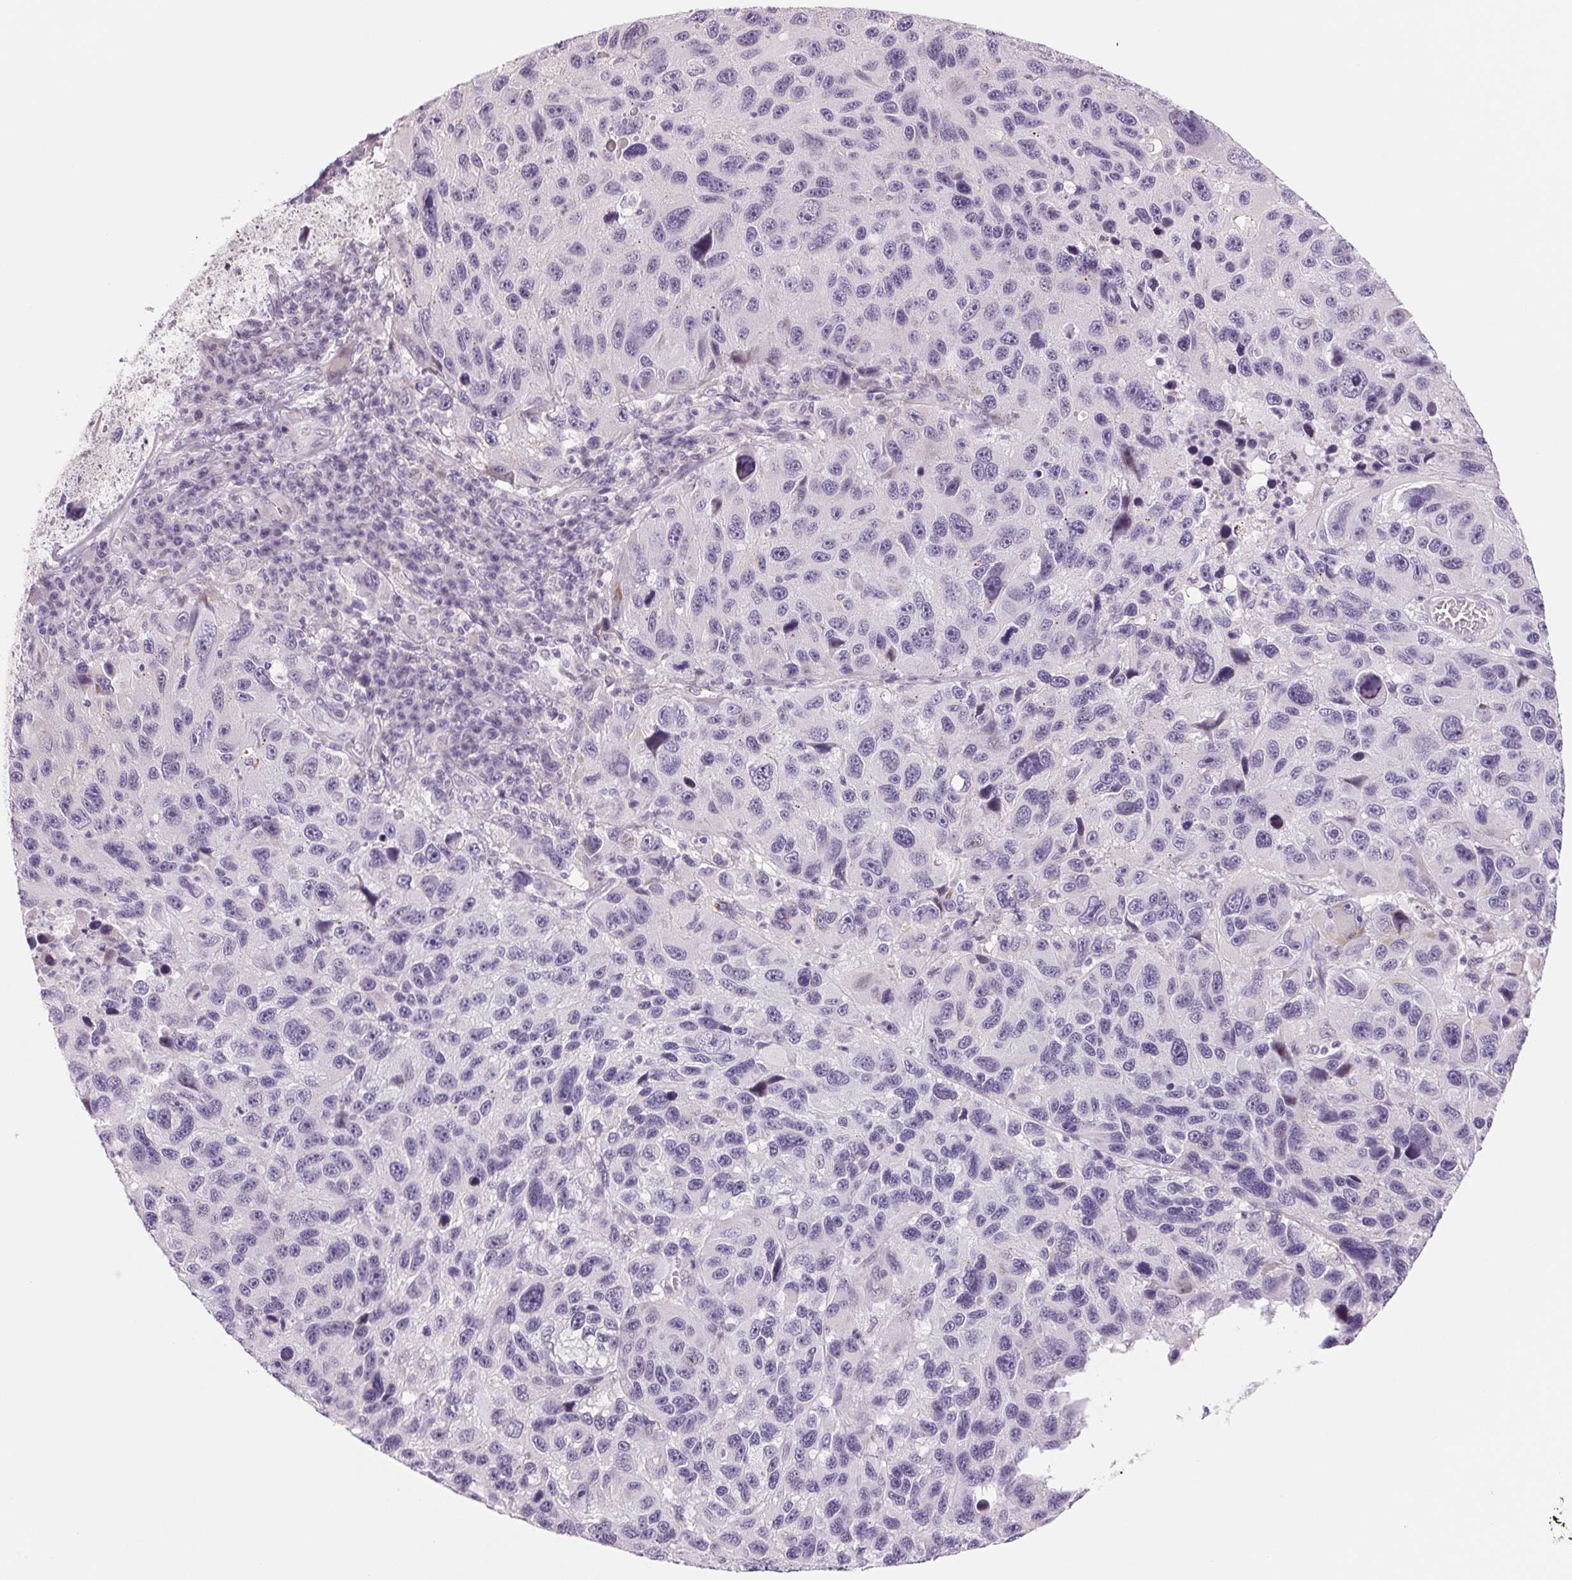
{"staining": {"intensity": "negative", "quantity": "none", "location": "none"}, "tissue": "melanoma", "cell_type": "Tumor cells", "image_type": "cancer", "snomed": [{"axis": "morphology", "description": "Malignant melanoma, NOS"}, {"axis": "topography", "description": "Skin"}], "caption": "This image is of melanoma stained with immunohistochemistry (IHC) to label a protein in brown with the nuclei are counter-stained blue. There is no expression in tumor cells.", "gene": "CCDC168", "patient": {"sex": "male", "age": 53}}